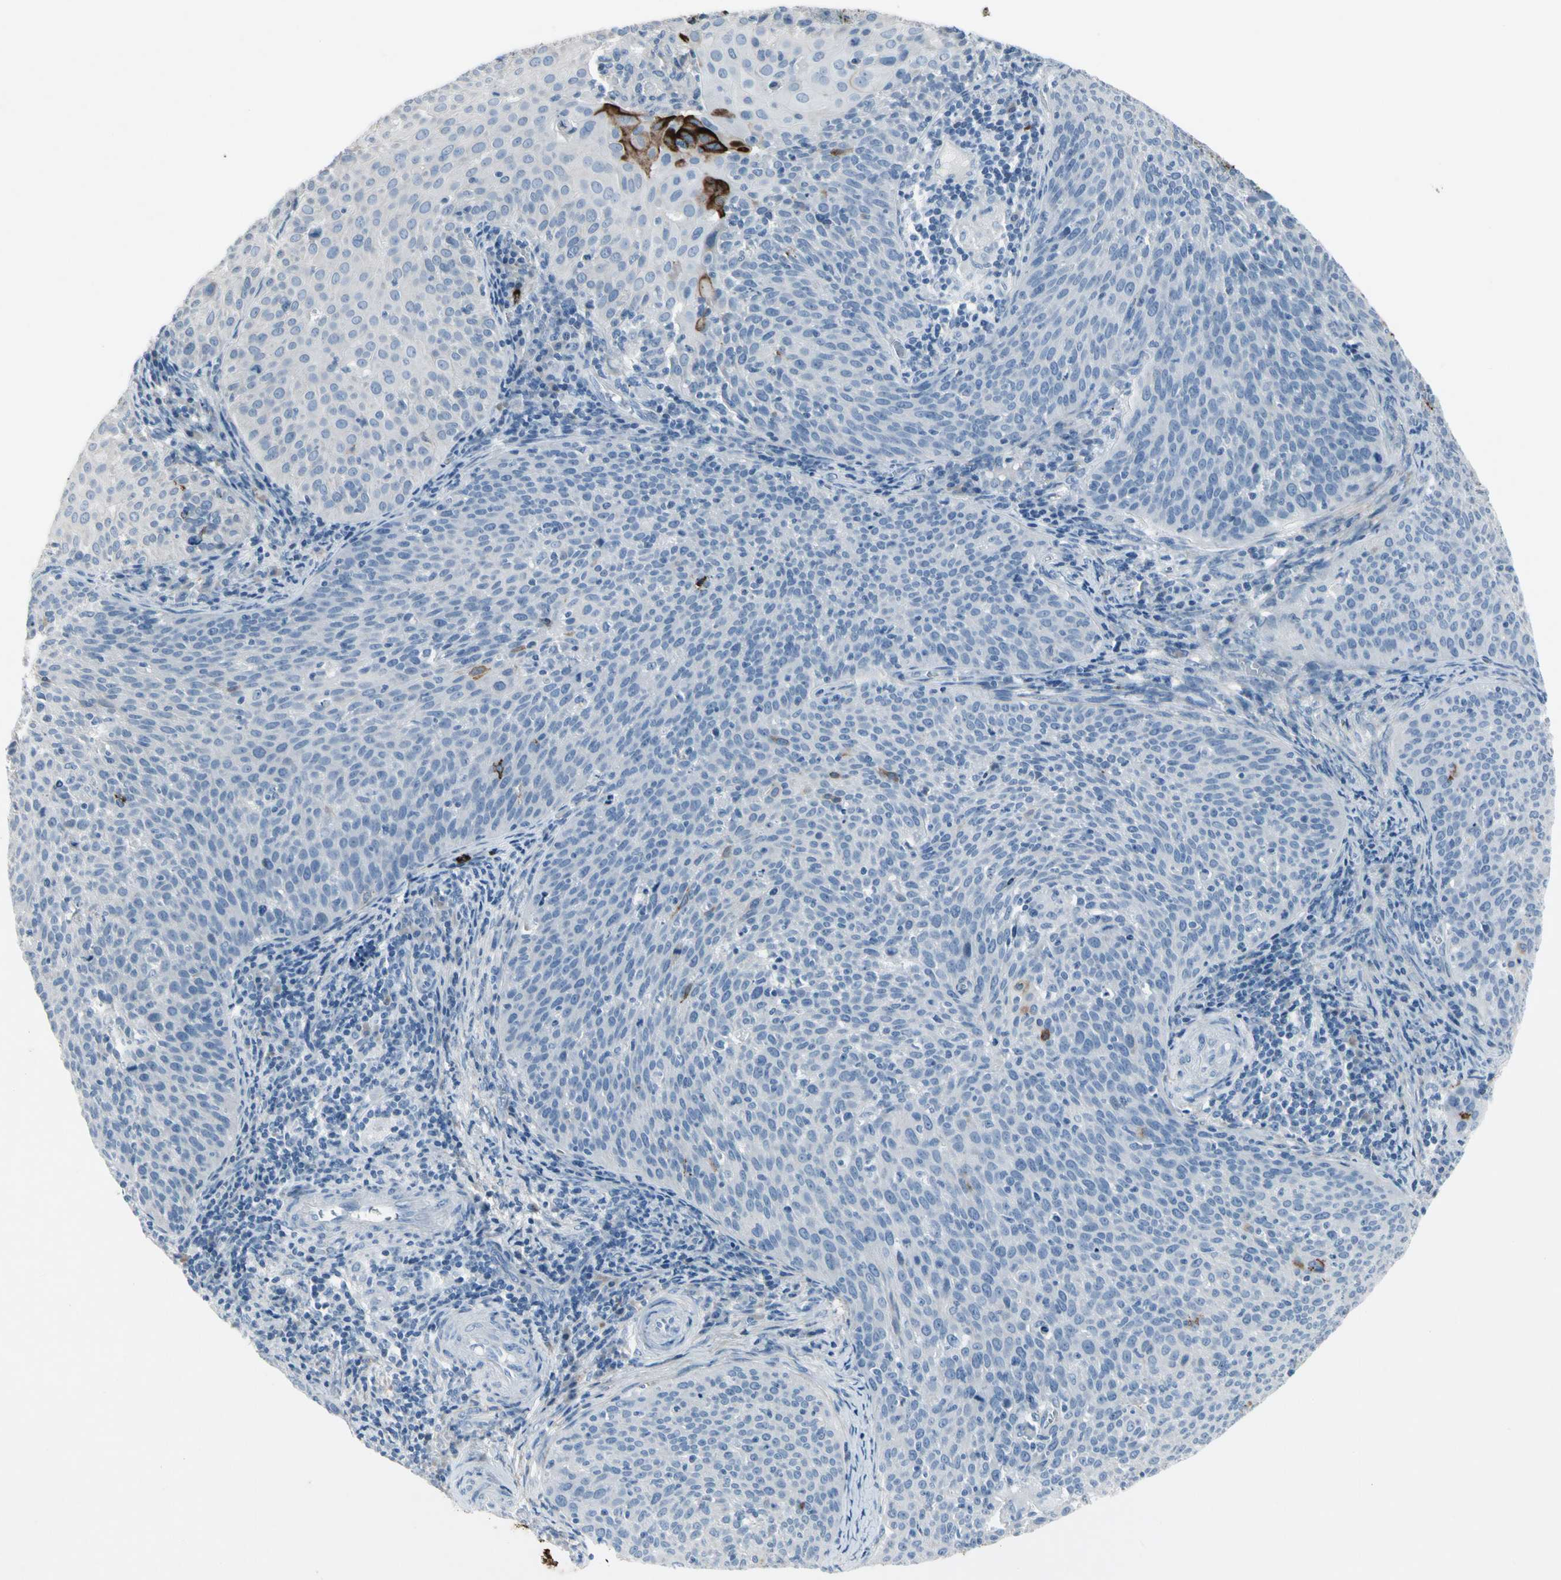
{"staining": {"intensity": "strong", "quantity": "<25%", "location": "cytoplasmic/membranous"}, "tissue": "cervical cancer", "cell_type": "Tumor cells", "image_type": "cancer", "snomed": [{"axis": "morphology", "description": "Squamous cell carcinoma, NOS"}, {"axis": "topography", "description": "Cervix"}], "caption": "High-magnification brightfield microscopy of cervical cancer stained with DAB (3,3'-diaminobenzidine) (brown) and counterstained with hematoxylin (blue). tumor cells exhibit strong cytoplasmic/membranous staining is identified in about<25% of cells. The staining is performed using DAB (3,3'-diaminobenzidine) brown chromogen to label protein expression. The nuclei are counter-stained blue using hematoxylin.", "gene": "PIGR", "patient": {"sex": "female", "age": 38}}